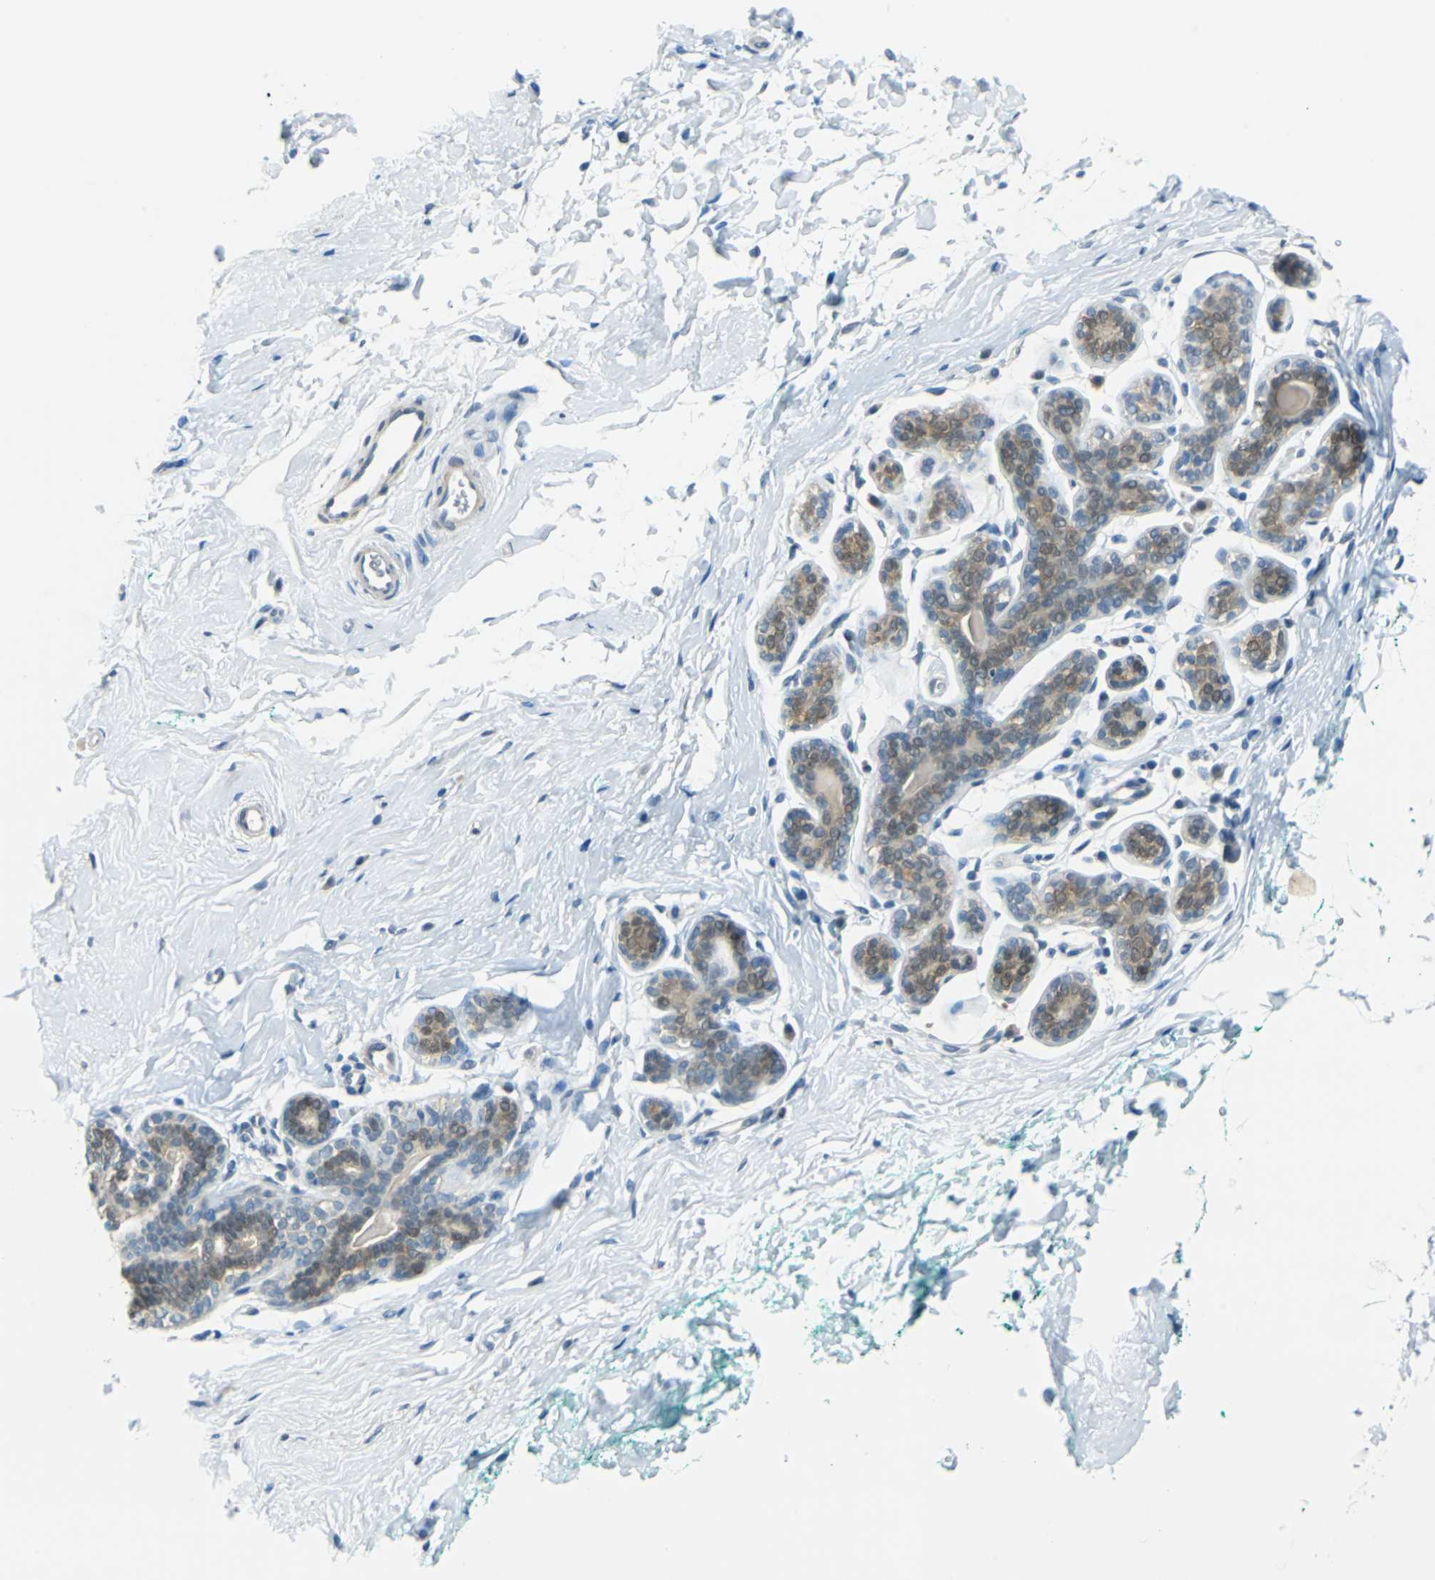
{"staining": {"intensity": "negative", "quantity": "none", "location": "none"}, "tissue": "breast", "cell_type": "Adipocytes", "image_type": "normal", "snomed": [{"axis": "morphology", "description": "Normal tissue, NOS"}, {"axis": "topography", "description": "Breast"}], "caption": "Immunohistochemistry (IHC) photomicrograph of normal human breast stained for a protein (brown), which reveals no staining in adipocytes.", "gene": "FKBP4", "patient": {"sex": "female", "age": 52}}